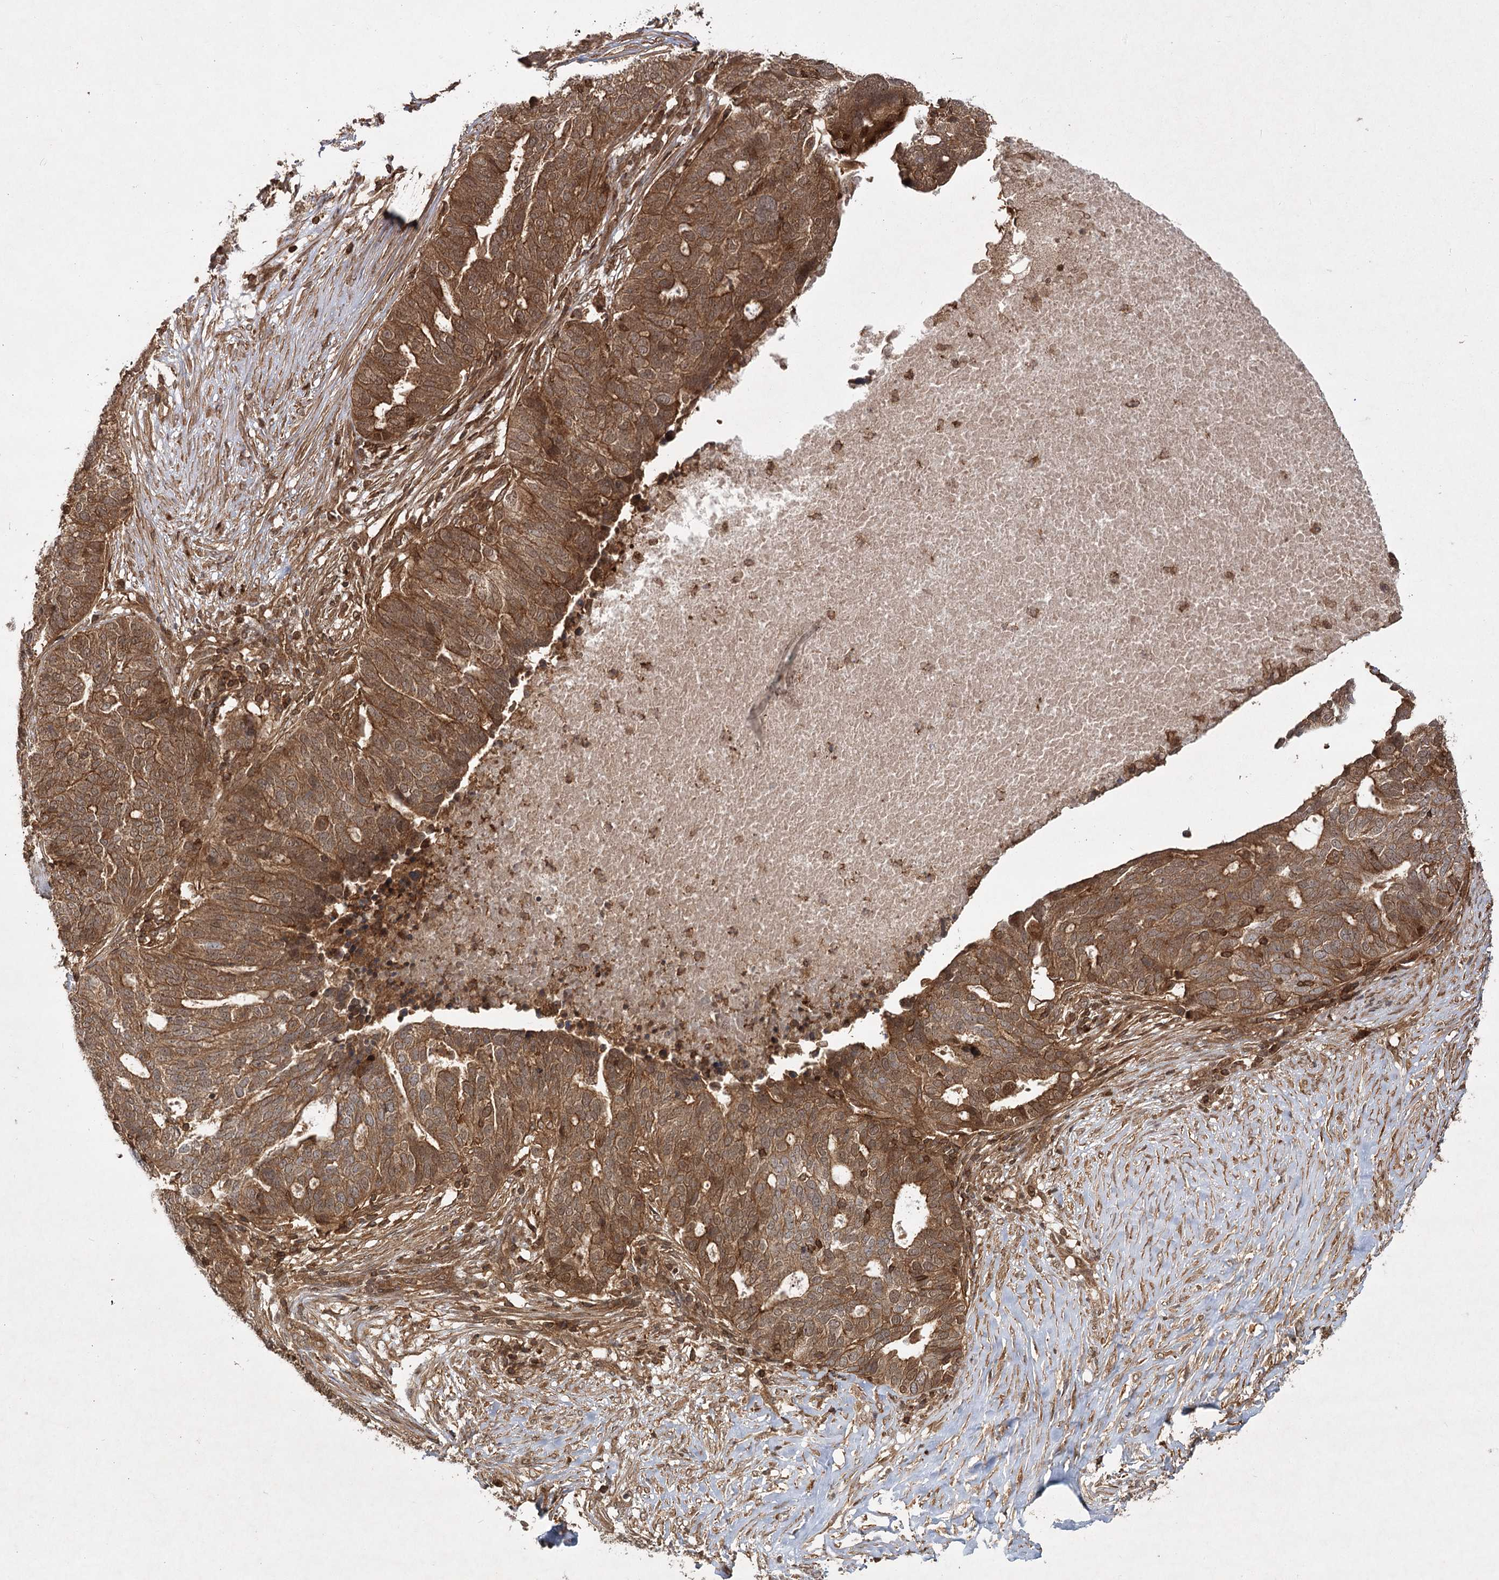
{"staining": {"intensity": "strong", "quantity": ">75%", "location": "cytoplasmic/membranous"}, "tissue": "ovarian cancer", "cell_type": "Tumor cells", "image_type": "cancer", "snomed": [{"axis": "morphology", "description": "Cystadenocarcinoma, serous, NOS"}, {"axis": "topography", "description": "Ovary"}], "caption": "Immunohistochemistry staining of ovarian cancer, which shows high levels of strong cytoplasmic/membranous positivity in approximately >75% of tumor cells indicating strong cytoplasmic/membranous protein staining. The staining was performed using DAB (3,3'-diaminobenzidine) (brown) for protein detection and nuclei were counterstained in hematoxylin (blue).", "gene": "MDFIC", "patient": {"sex": "female", "age": 59}}